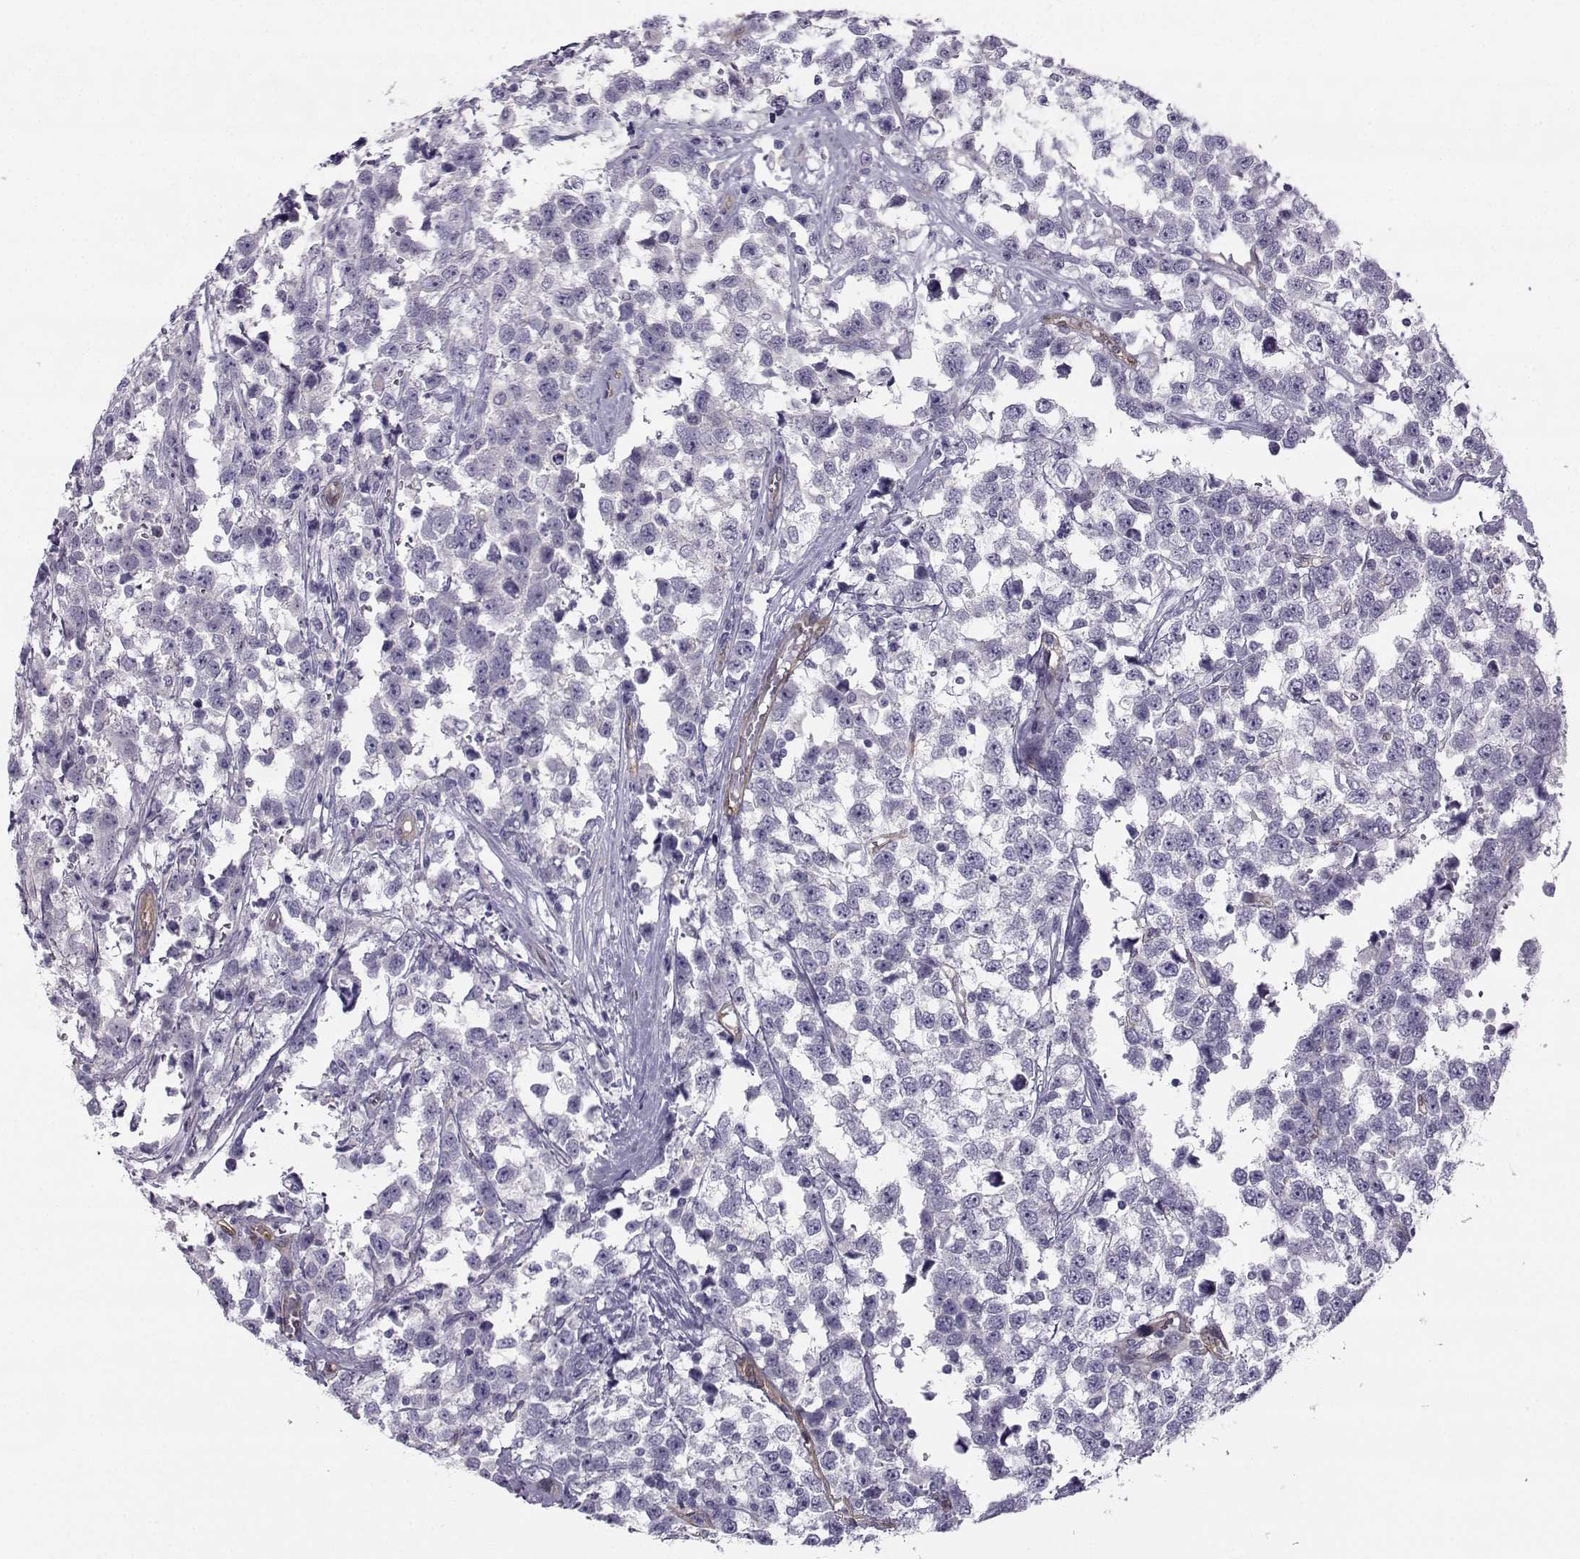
{"staining": {"intensity": "negative", "quantity": "none", "location": "none"}, "tissue": "testis cancer", "cell_type": "Tumor cells", "image_type": "cancer", "snomed": [{"axis": "morphology", "description": "Seminoma, NOS"}, {"axis": "topography", "description": "Testis"}], "caption": "The IHC histopathology image has no significant expression in tumor cells of testis cancer (seminoma) tissue.", "gene": "NQO1", "patient": {"sex": "male", "age": 34}}